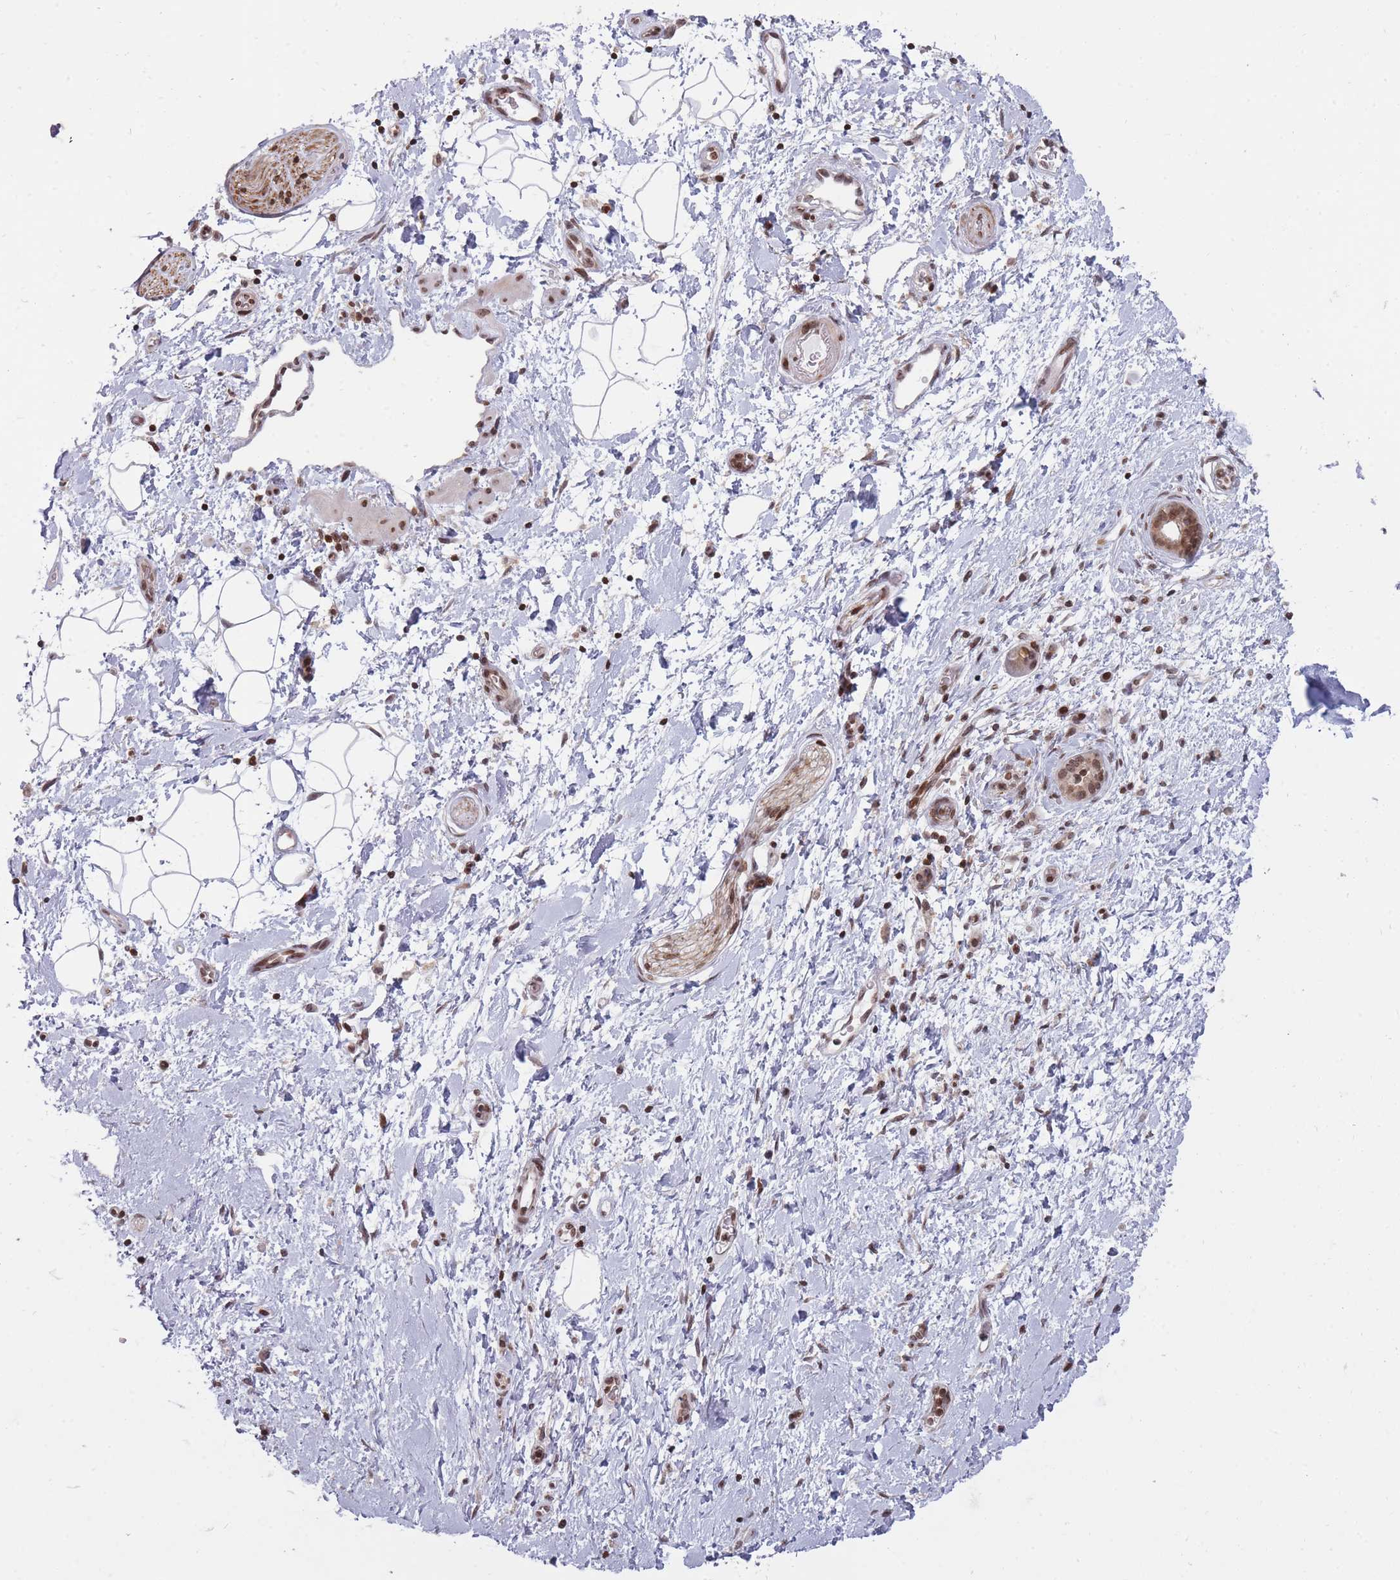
{"staining": {"intensity": "moderate", "quantity": "<25%", "location": "nuclear"}, "tissue": "adipose tissue", "cell_type": "Adipocytes", "image_type": "normal", "snomed": [{"axis": "morphology", "description": "Normal tissue, NOS"}, {"axis": "morphology", "description": "Adenocarcinoma, NOS"}, {"axis": "topography", "description": "Pancreas"}, {"axis": "topography", "description": "Peripheral nerve tissue"}], "caption": "The micrograph demonstrates staining of unremarkable adipose tissue, revealing moderate nuclear protein positivity (brown color) within adipocytes.", "gene": "TMC6", "patient": {"sex": "female", "age": 77}}